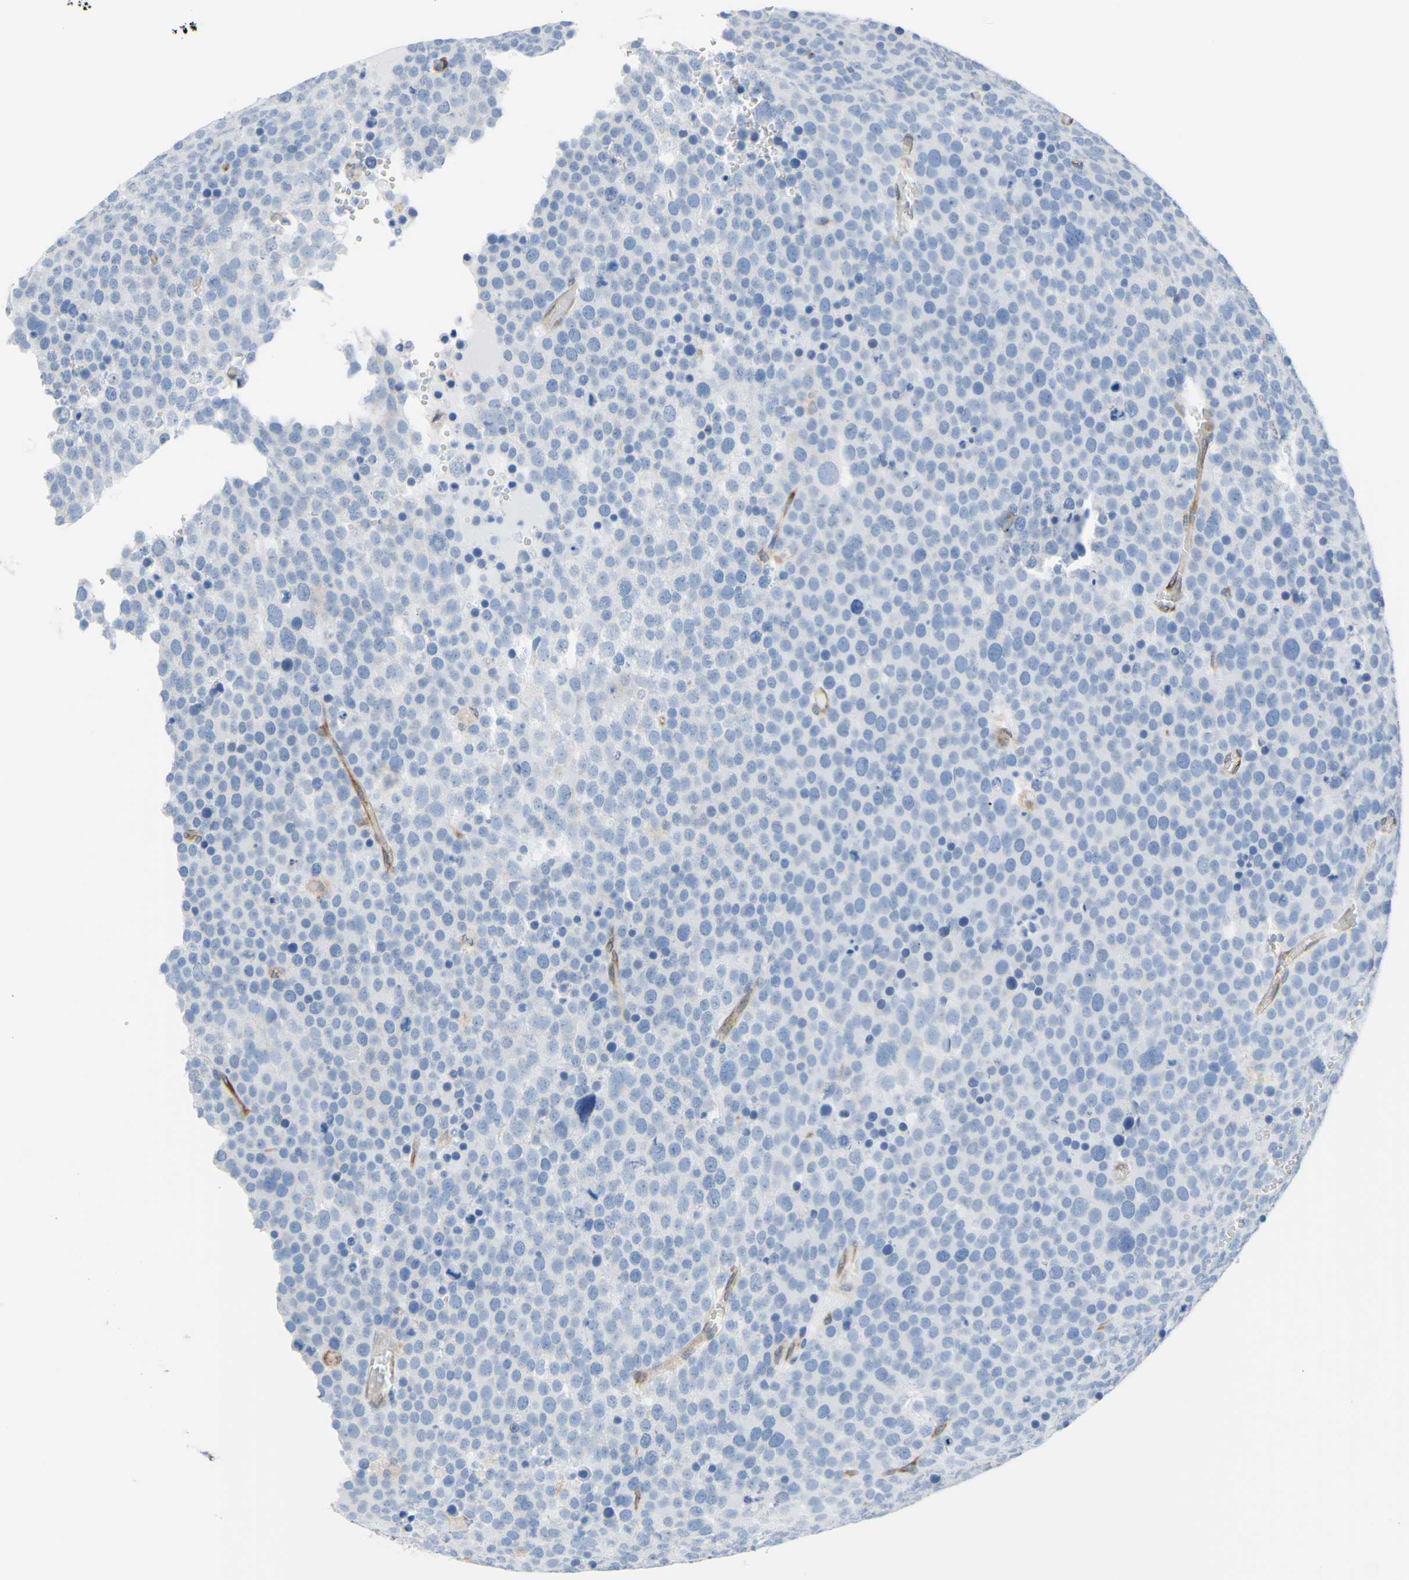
{"staining": {"intensity": "negative", "quantity": "none", "location": "none"}, "tissue": "testis cancer", "cell_type": "Tumor cells", "image_type": "cancer", "snomed": [{"axis": "morphology", "description": "Seminoma, NOS"}, {"axis": "topography", "description": "Testis"}], "caption": "Tumor cells show no significant protein staining in testis cancer (seminoma). (Stains: DAB (3,3'-diaminobenzidine) immunohistochemistry with hematoxylin counter stain, Microscopy: brightfield microscopy at high magnification).", "gene": "MGST2", "patient": {"sex": "male", "age": 71}}